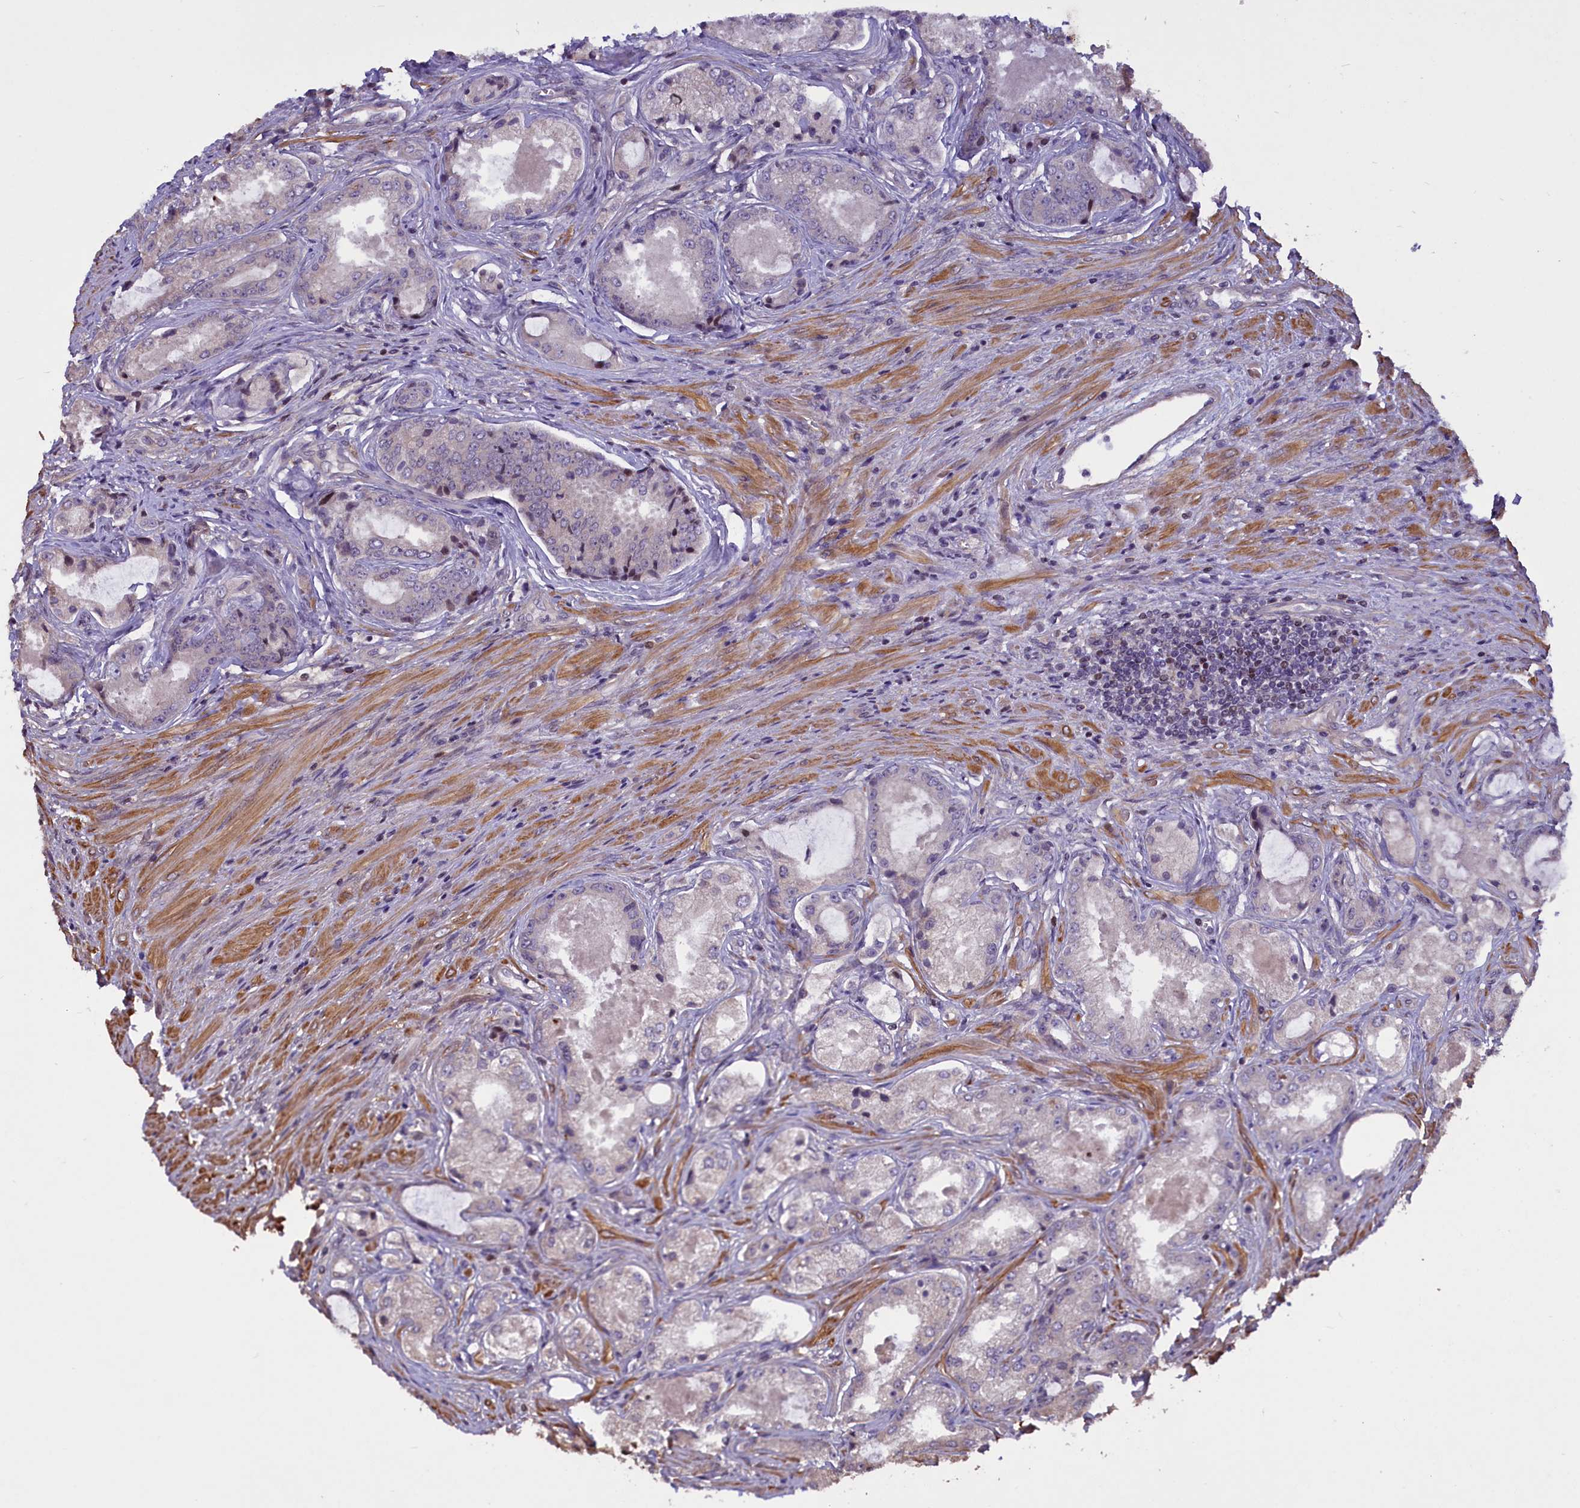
{"staining": {"intensity": "negative", "quantity": "none", "location": "none"}, "tissue": "prostate cancer", "cell_type": "Tumor cells", "image_type": "cancer", "snomed": [{"axis": "morphology", "description": "Adenocarcinoma, Low grade"}, {"axis": "topography", "description": "Prostate"}], "caption": "Tumor cells show no significant staining in prostate cancer (low-grade adenocarcinoma).", "gene": "MAN2C1", "patient": {"sex": "male", "age": 68}}